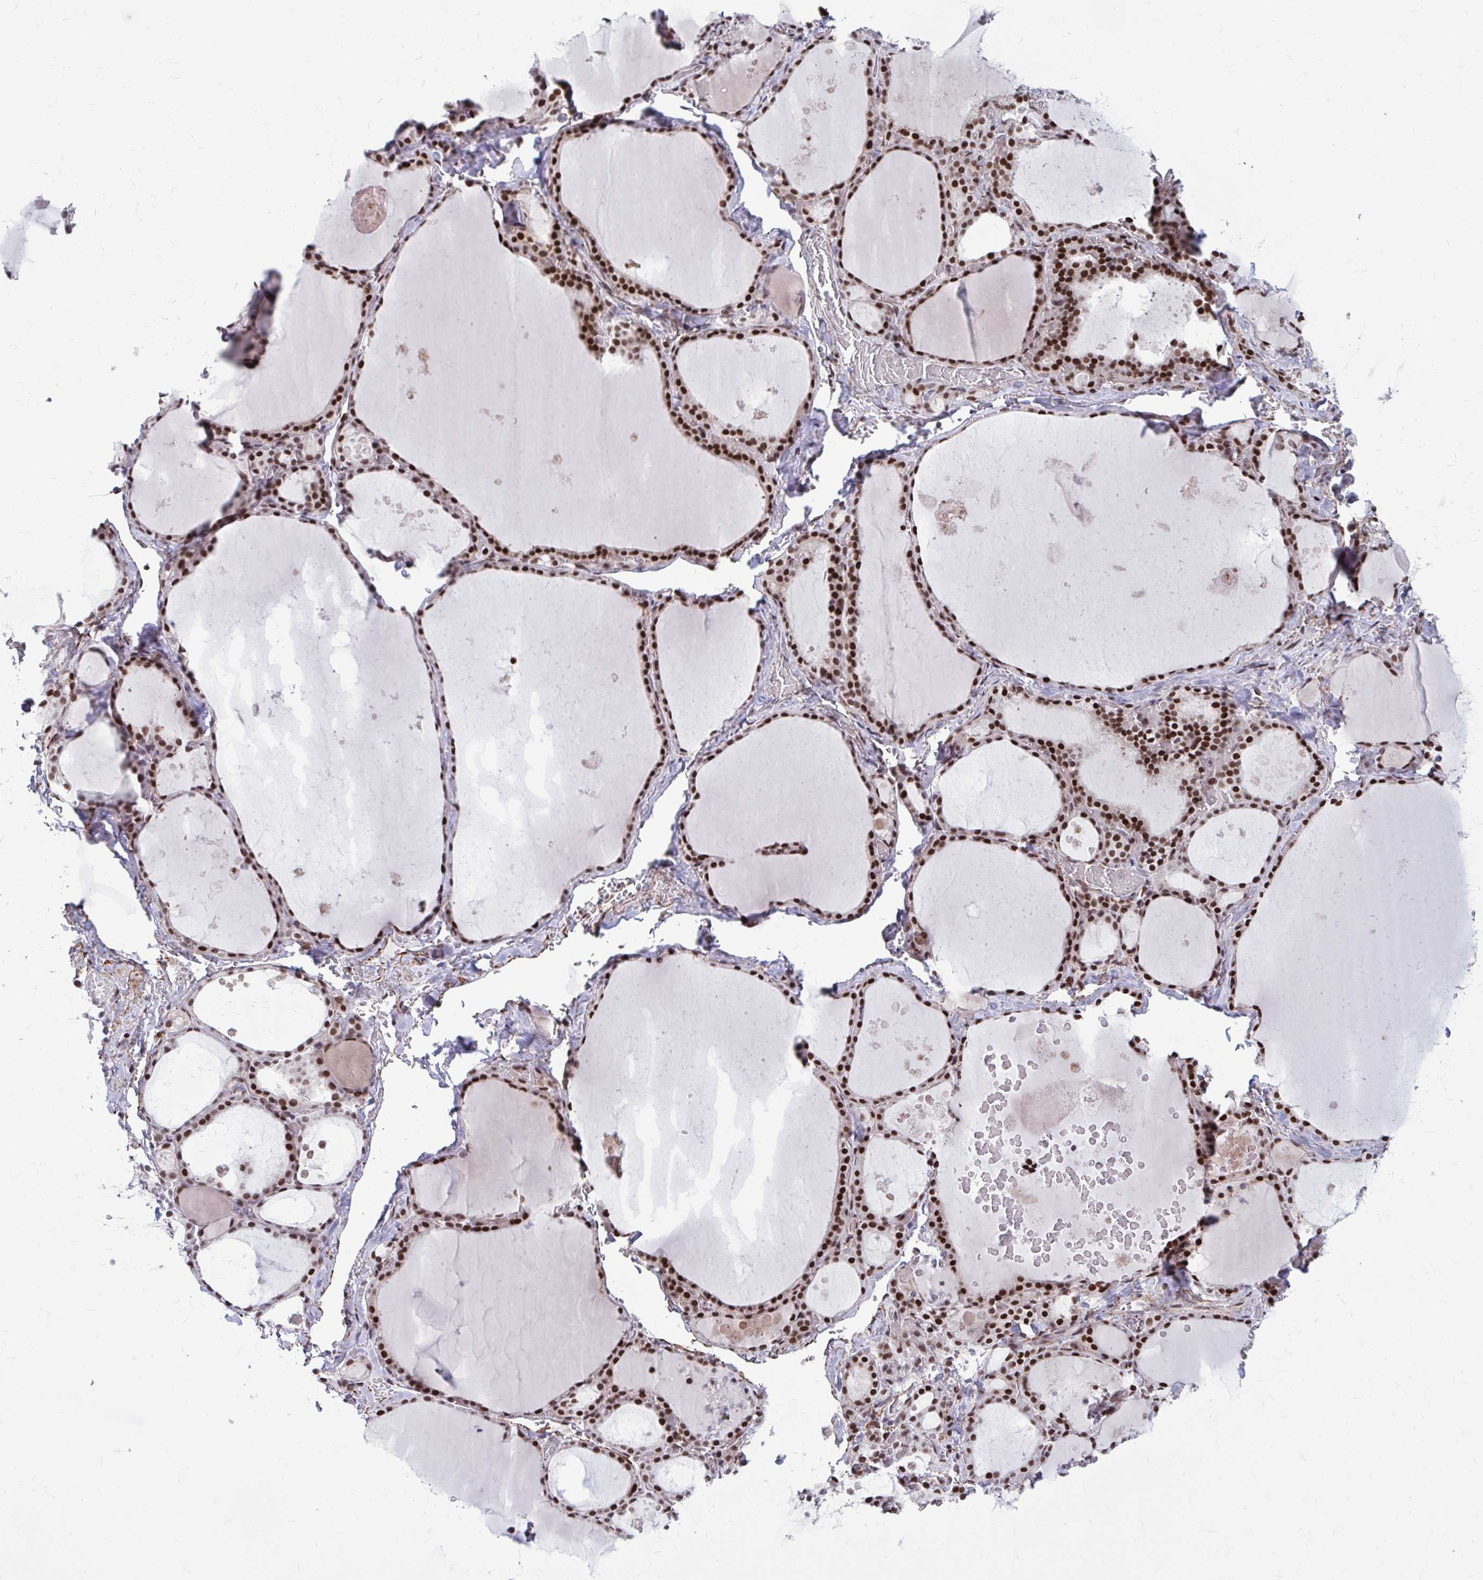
{"staining": {"intensity": "strong", "quantity": ">75%", "location": "nuclear"}, "tissue": "thyroid gland", "cell_type": "Glandular cells", "image_type": "normal", "snomed": [{"axis": "morphology", "description": "Normal tissue, NOS"}, {"axis": "topography", "description": "Thyroid gland"}], "caption": "The photomicrograph demonstrates a brown stain indicating the presence of a protein in the nuclear of glandular cells in thyroid gland.", "gene": "PSME4", "patient": {"sex": "male", "age": 56}}